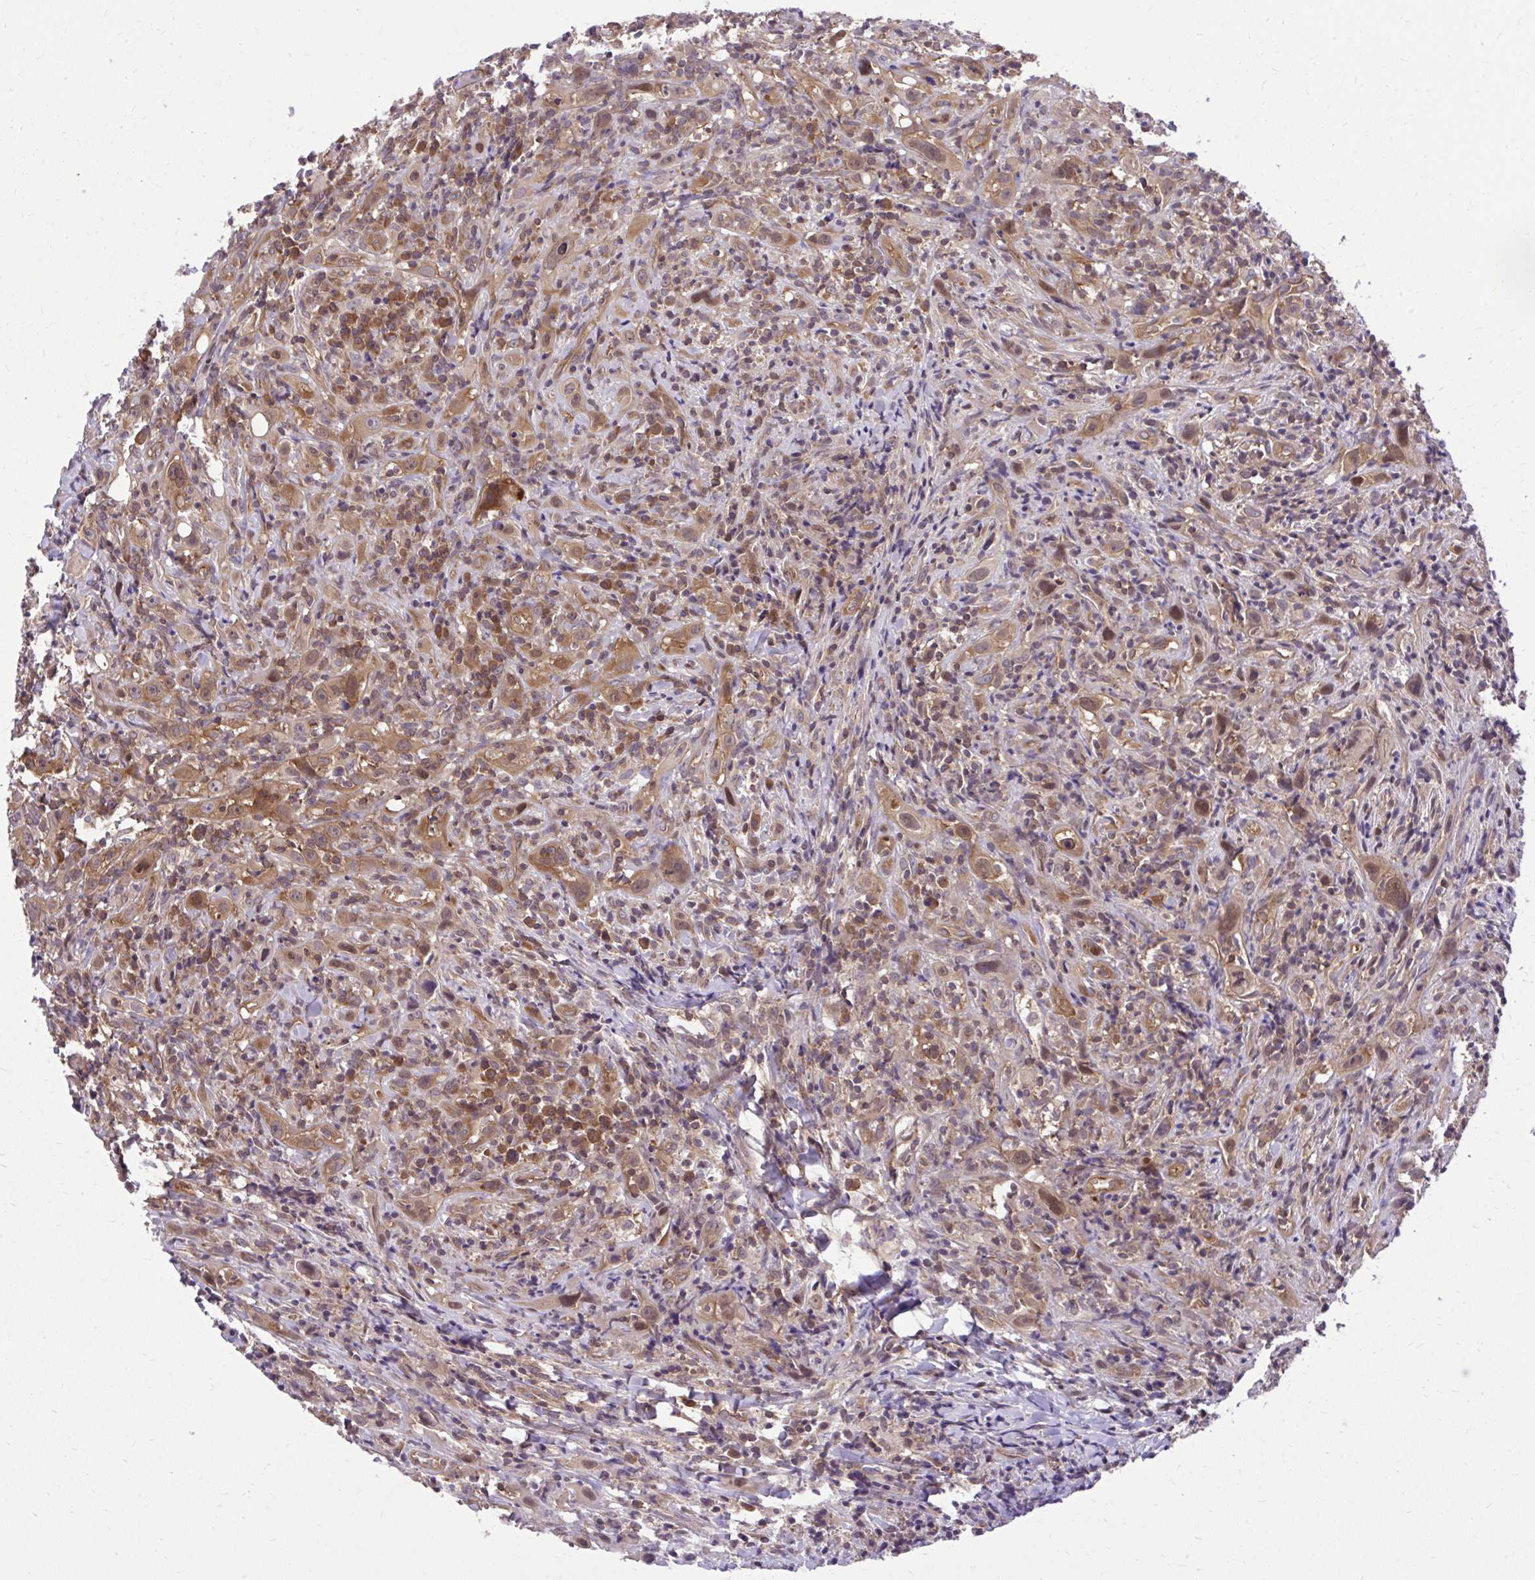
{"staining": {"intensity": "moderate", "quantity": ">75%", "location": "cytoplasmic/membranous"}, "tissue": "head and neck cancer", "cell_type": "Tumor cells", "image_type": "cancer", "snomed": [{"axis": "morphology", "description": "Squamous cell carcinoma, NOS"}, {"axis": "topography", "description": "Head-Neck"}], "caption": "Protein expression analysis of human head and neck squamous cell carcinoma reveals moderate cytoplasmic/membranous staining in approximately >75% of tumor cells.", "gene": "PPP5C", "patient": {"sex": "female", "age": 95}}